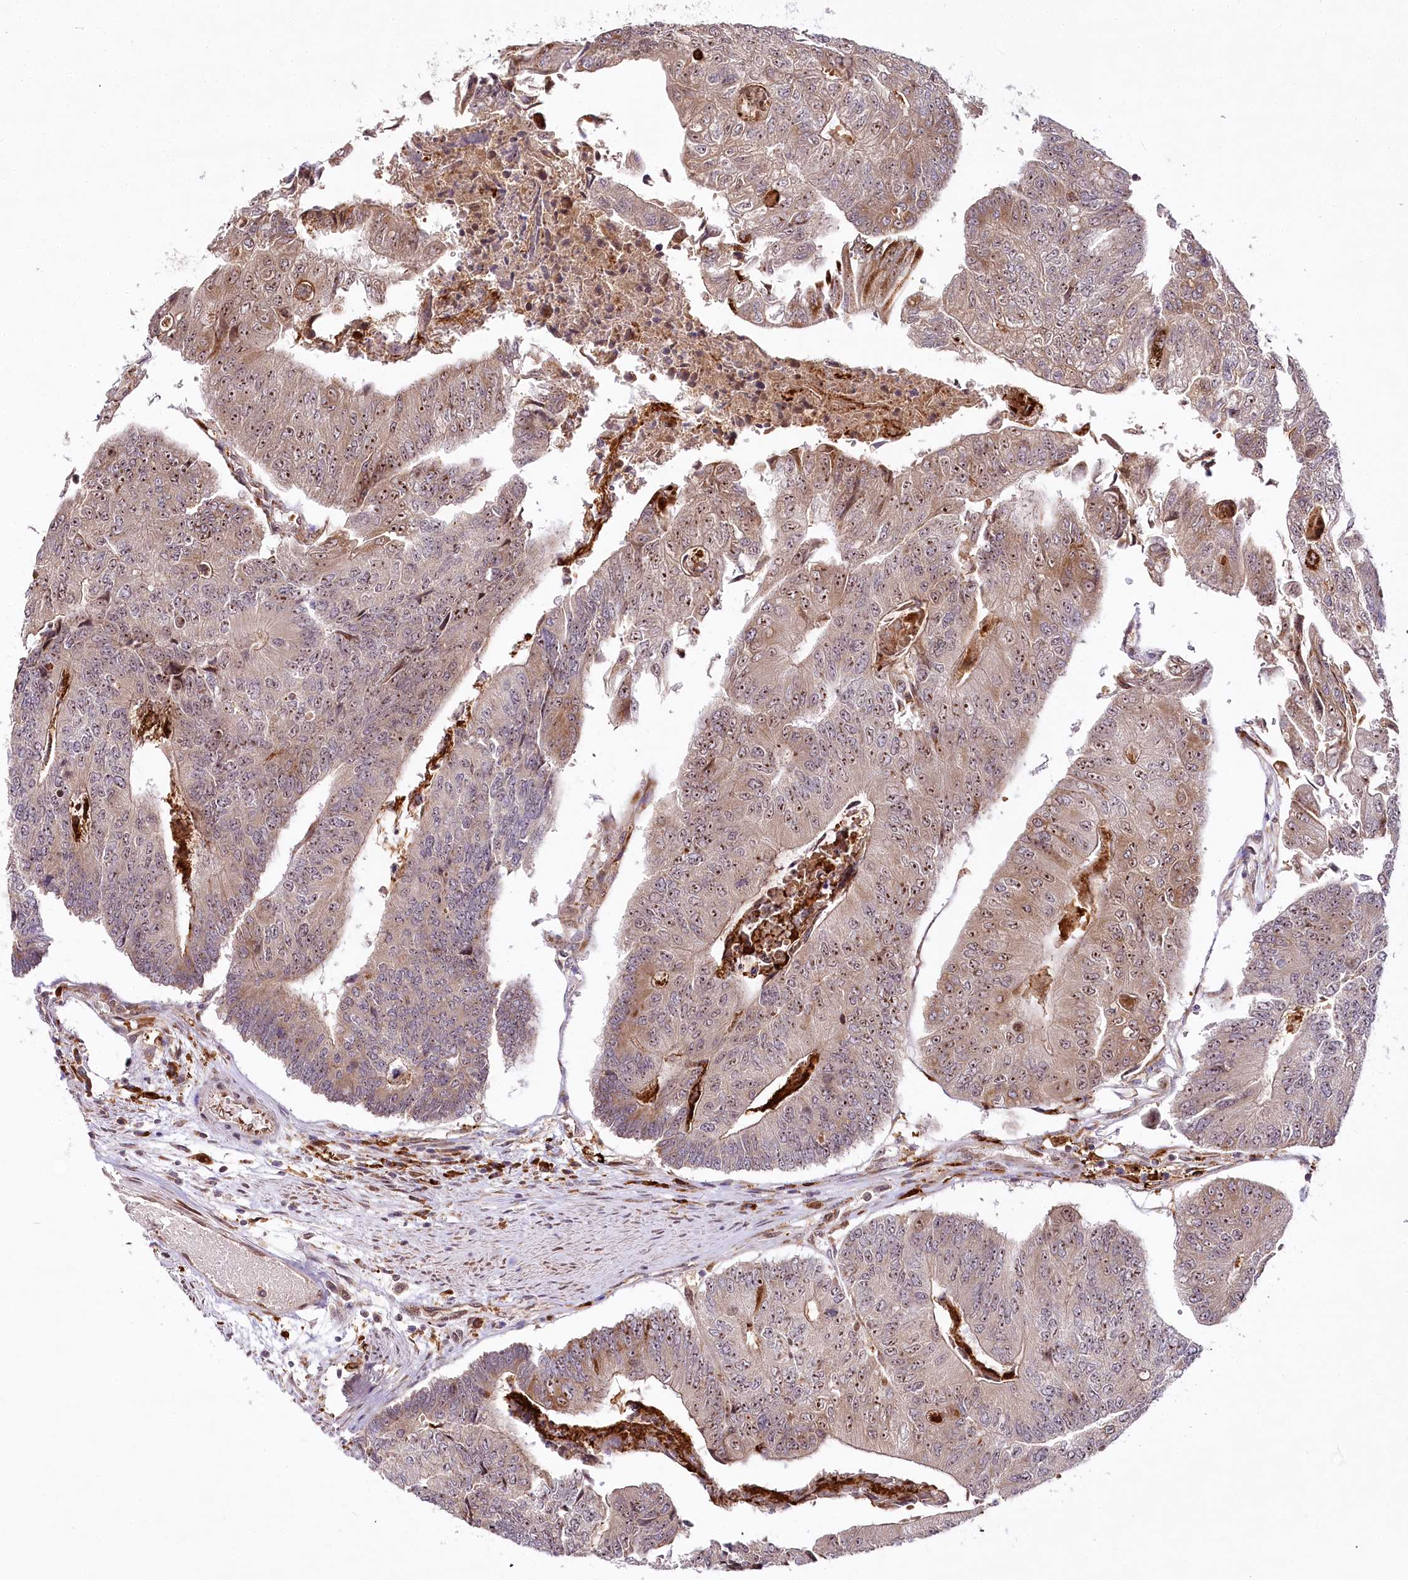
{"staining": {"intensity": "moderate", "quantity": ">75%", "location": "nuclear"}, "tissue": "colorectal cancer", "cell_type": "Tumor cells", "image_type": "cancer", "snomed": [{"axis": "morphology", "description": "Adenocarcinoma, NOS"}, {"axis": "topography", "description": "Colon"}], "caption": "Colorectal adenocarcinoma stained with DAB (3,3'-diaminobenzidine) immunohistochemistry (IHC) displays medium levels of moderate nuclear expression in approximately >75% of tumor cells.", "gene": "WDR36", "patient": {"sex": "female", "age": 67}}